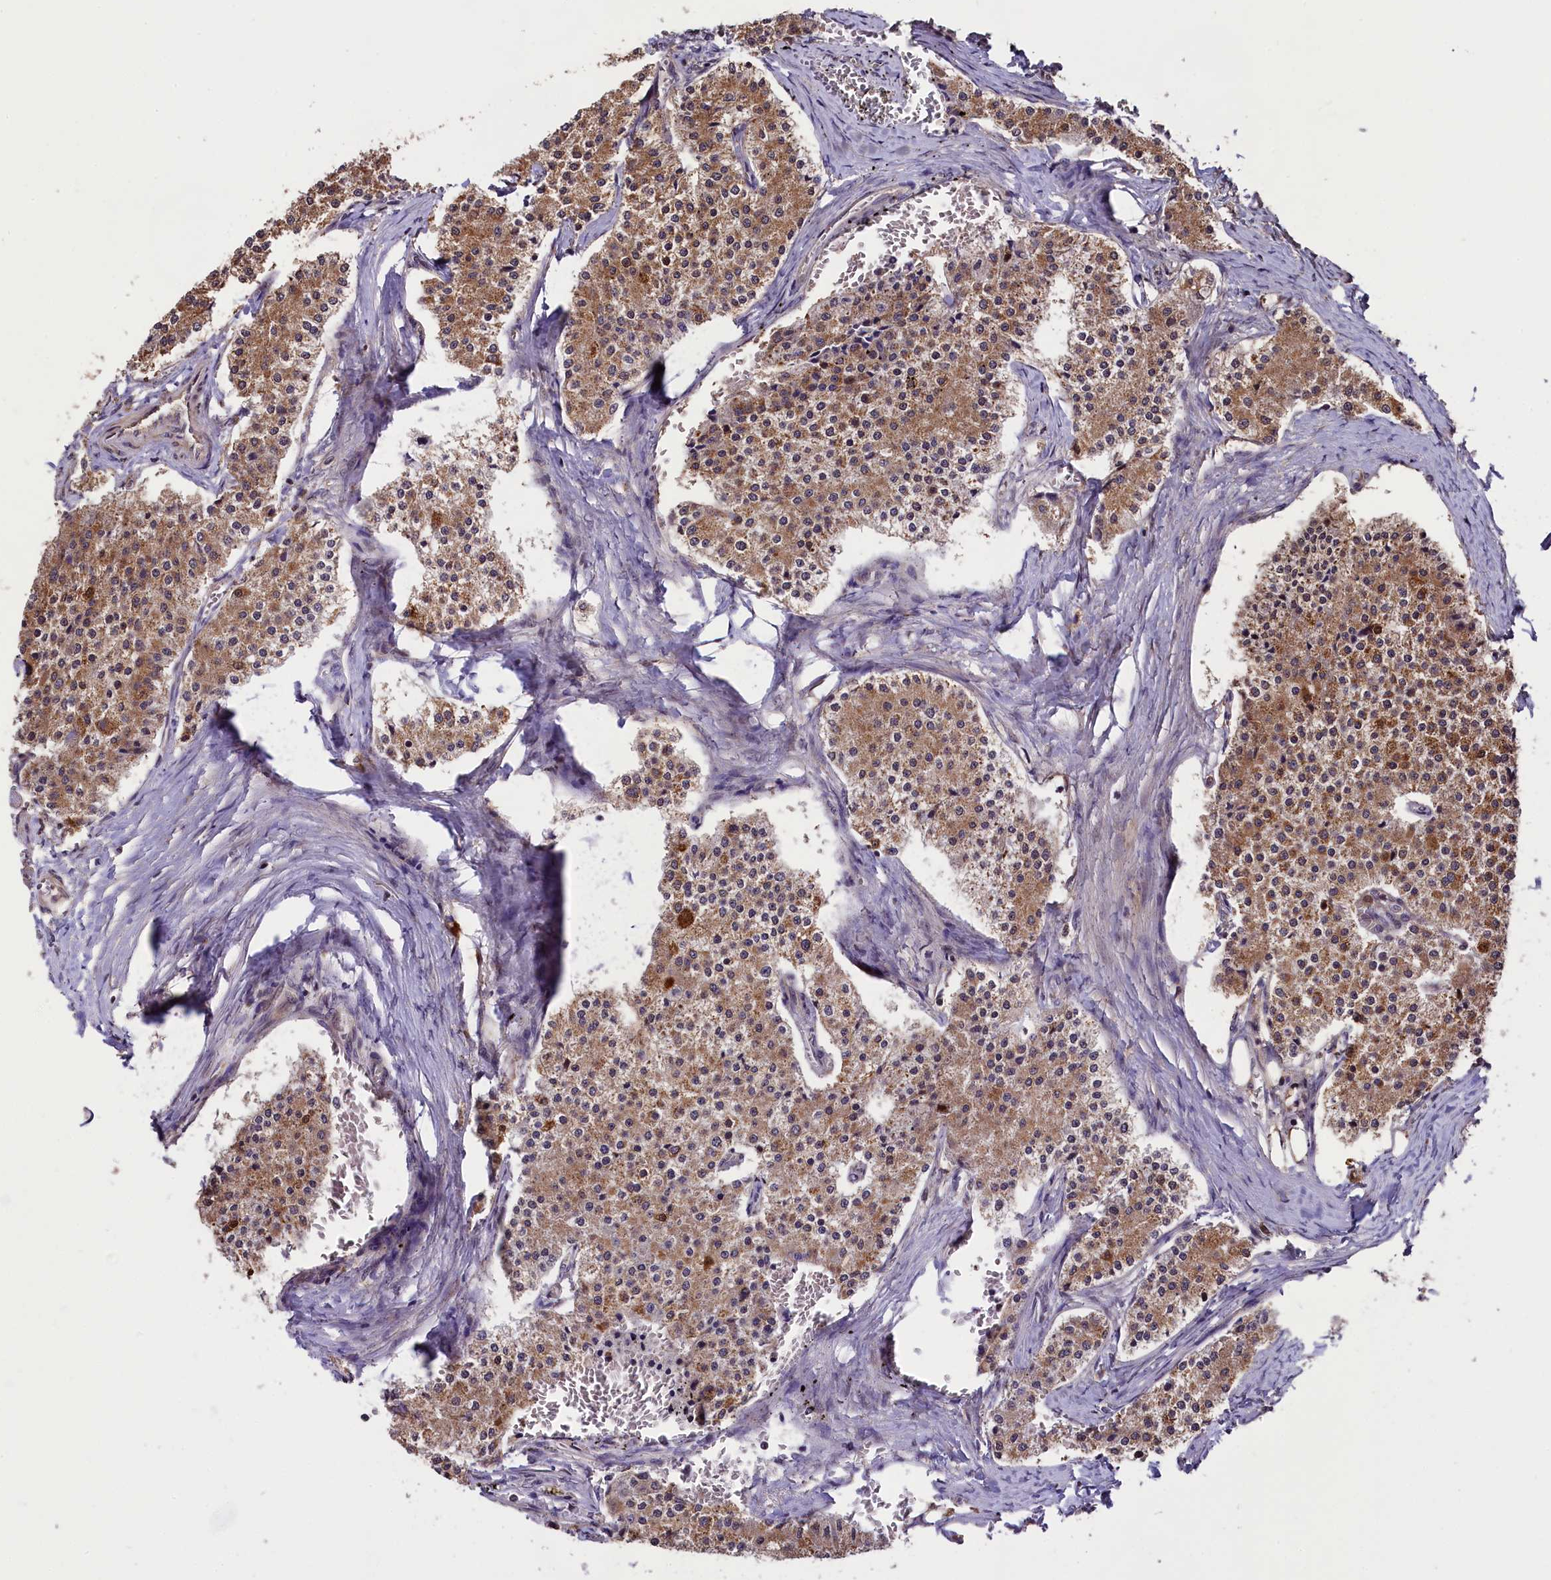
{"staining": {"intensity": "moderate", "quantity": ">75%", "location": "cytoplasmic/membranous"}, "tissue": "carcinoid", "cell_type": "Tumor cells", "image_type": "cancer", "snomed": [{"axis": "morphology", "description": "Carcinoid, malignant, NOS"}, {"axis": "topography", "description": "Colon"}], "caption": "DAB (3,3'-diaminobenzidine) immunohistochemical staining of carcinoid (malignant) exhibits moderate cytoplasmic/membranous protein positivity in about >75% of tumor cells.", "gene": "DOHH", "patient": {"sex": "female", "age": 52}}